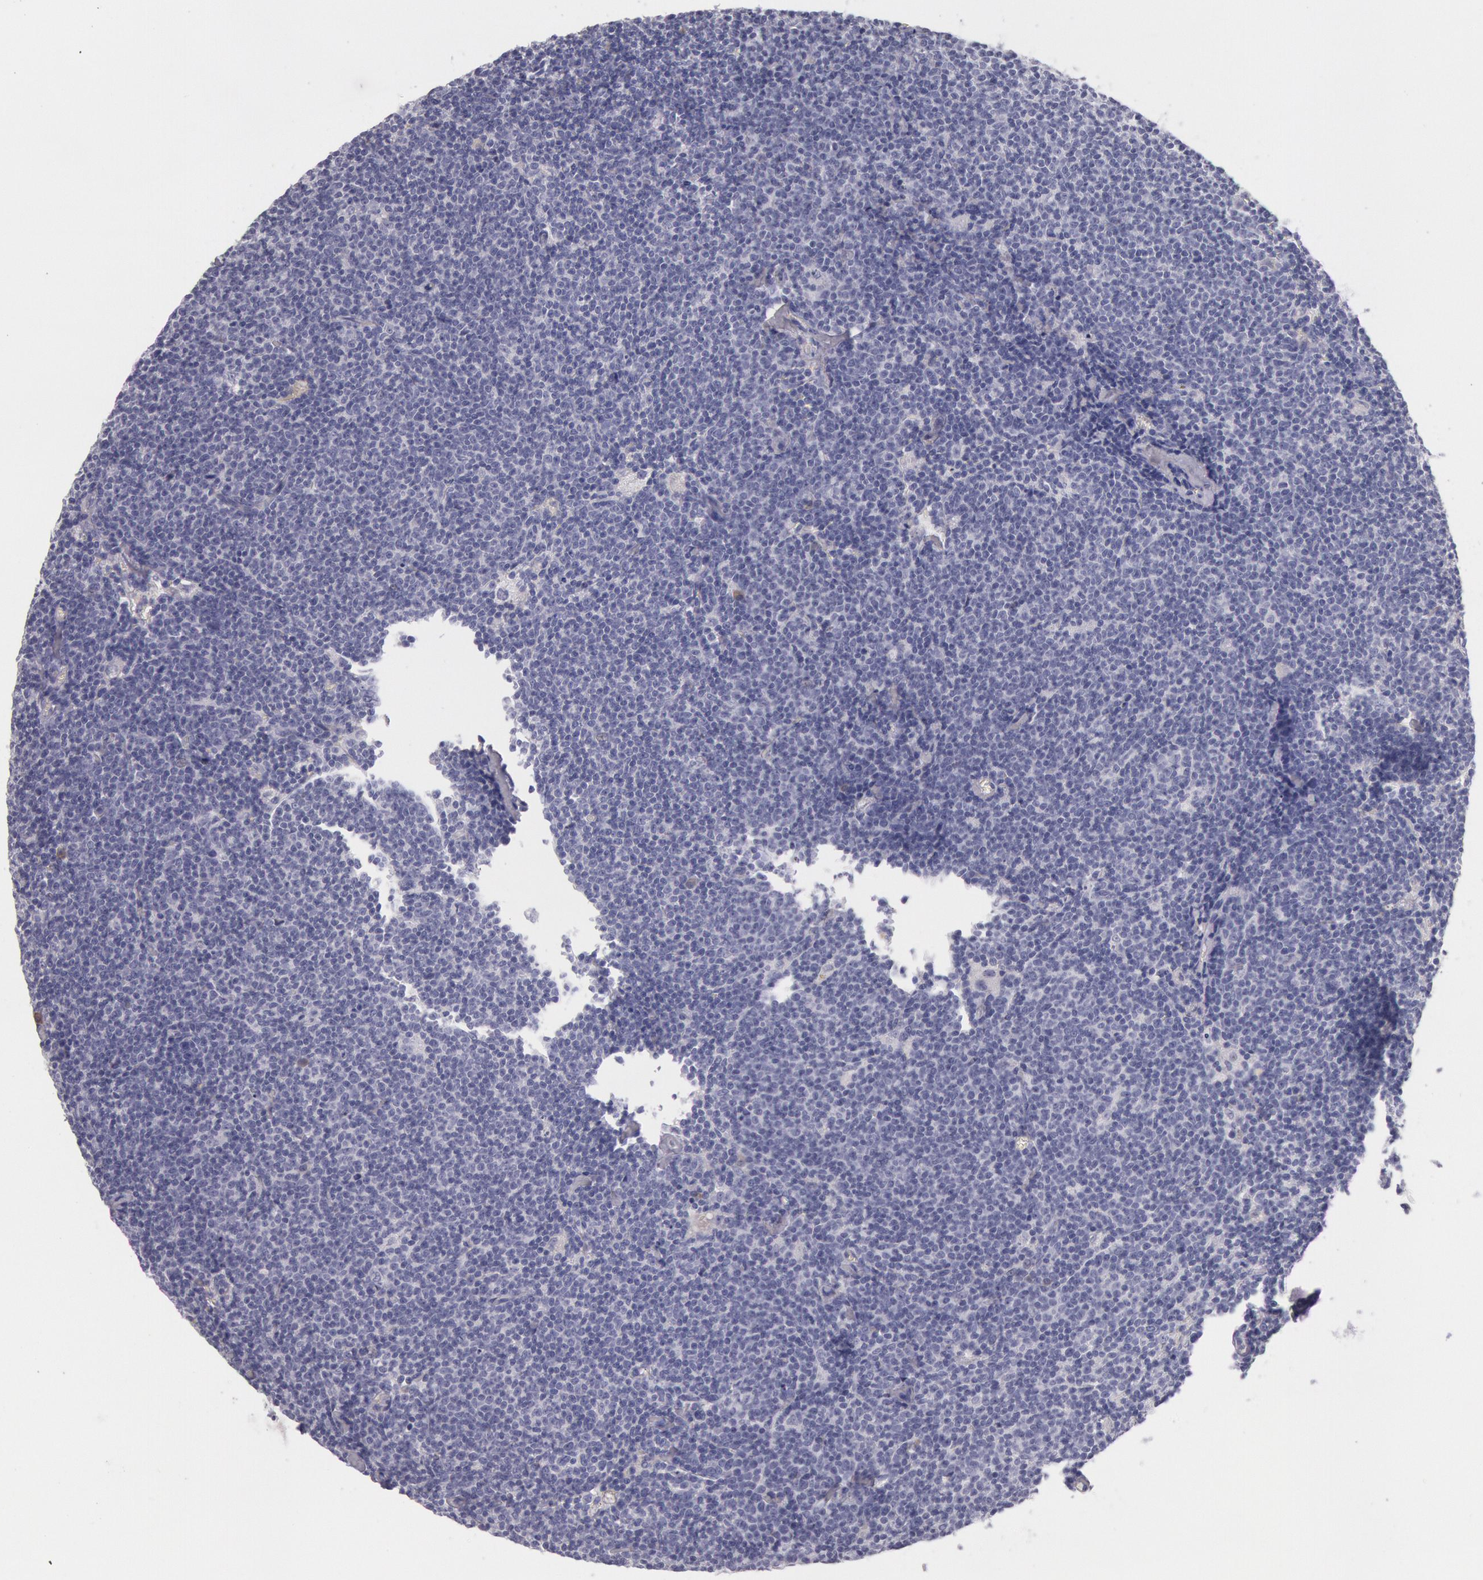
{"staining": {"intensity": "negative", "quantity": "none", "location": "none"}, "tissue": "lymphoma", "cell_type": "Tumor cells", "image_type": "cancer", "snomed": [{"axis": "morphology", "description": "Malignant lymphoma, non-Hodgkin's type, Low grade"}, {"axis": "topography", "description": "Lymph node"}], "caption": "This is a histopathology image of immunohistochemistry (IHC) staining of low-grade malignant lymphoma, non-Hodgkin's type, which shows no positivity in tumor cells. Nuclei are stained in blue.", "gene": "EGFR", "patient": {"sex": "male", "age": 65}}